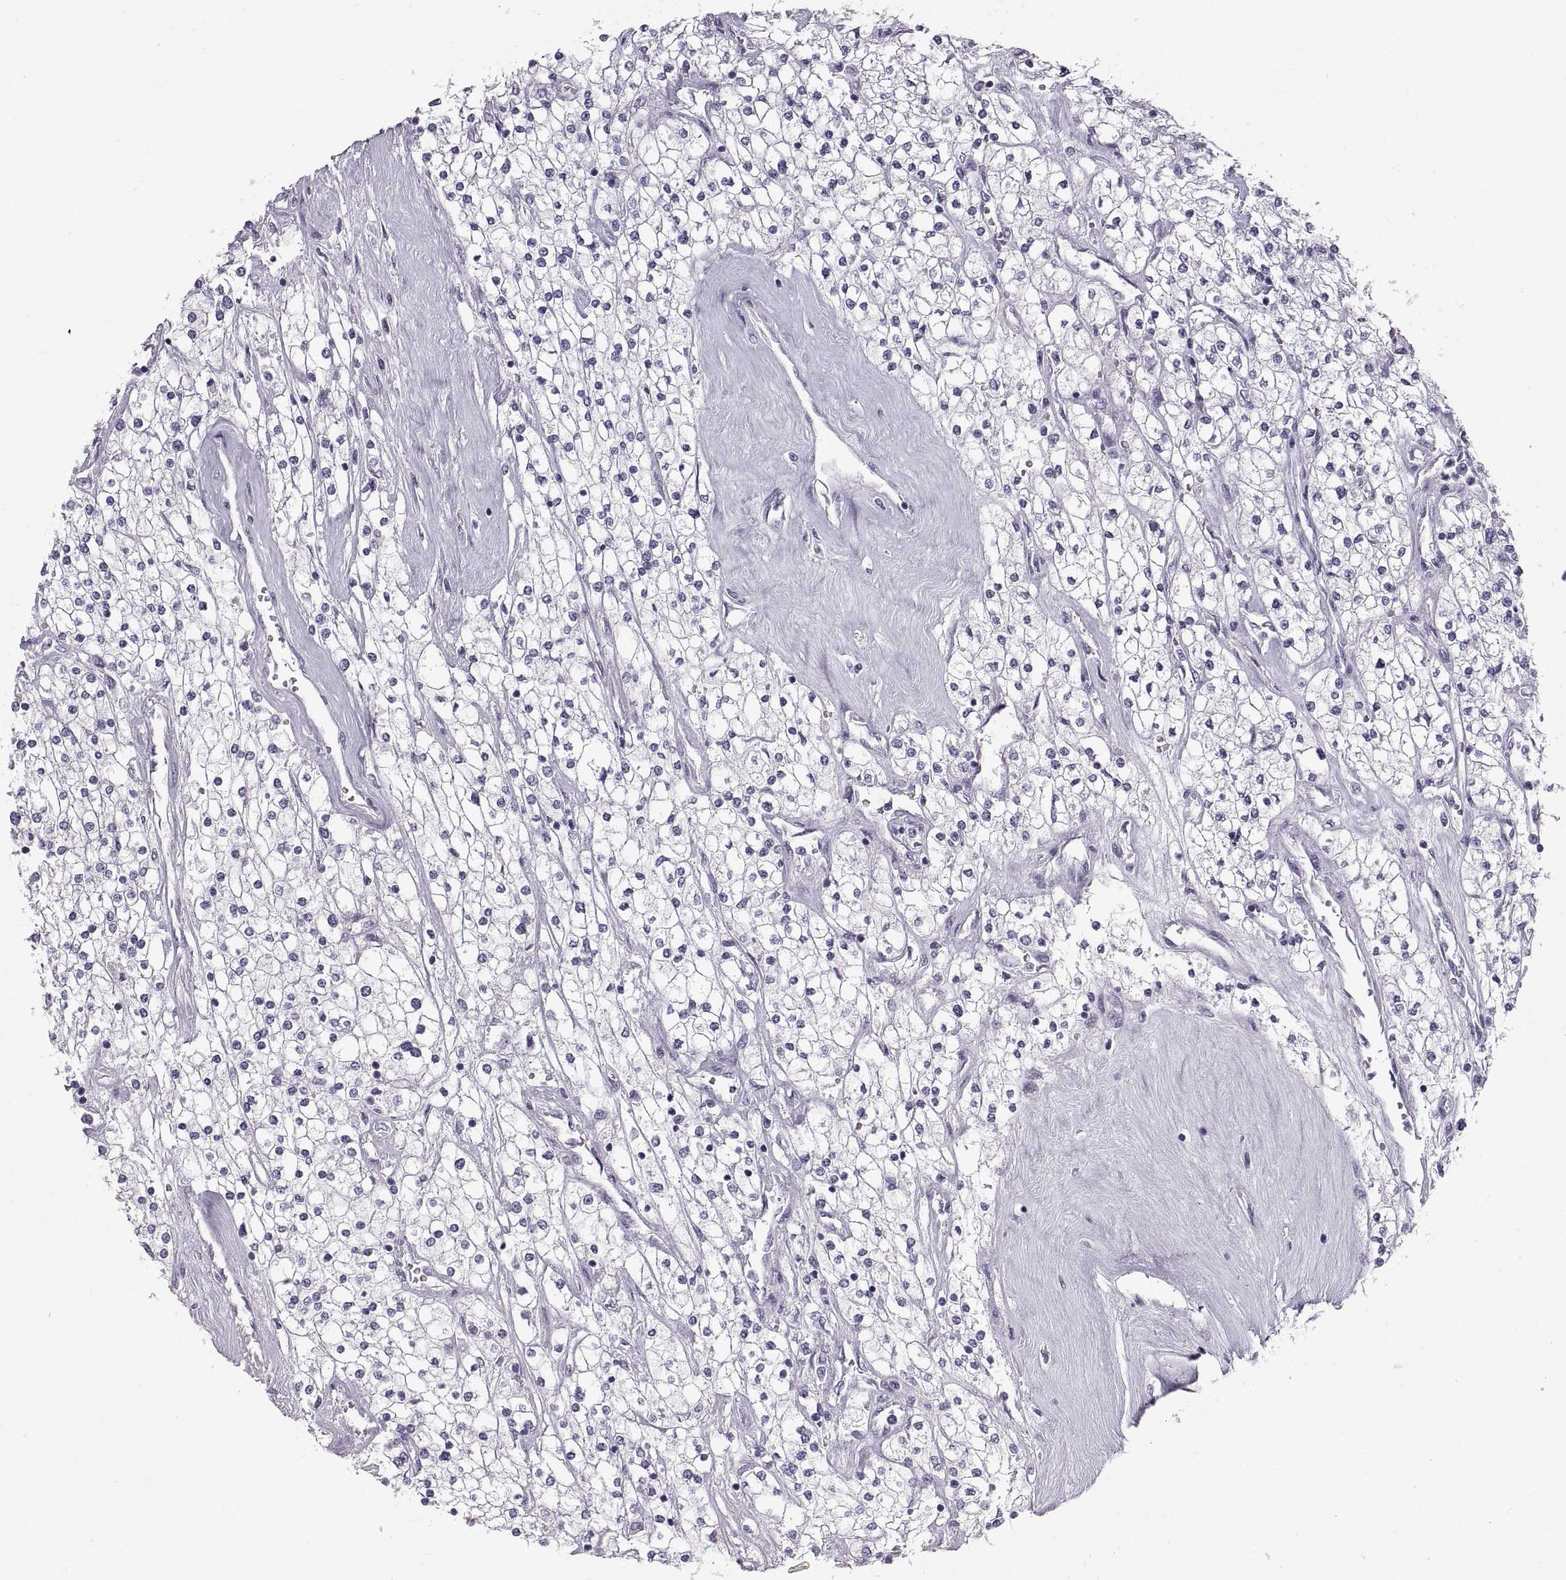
{"staining": {"intensity": "negative", "quantity": "none", "location": "none"}, "tissue": "renal cancer", "cell_type": "Tumor cells", "image_type": "cancer", "snomed": [{"axis": "morphology", "description": "Adenocarcinoma, NOS"}, {"axis": "topography", "description": "Kidney"}], "caption": "The photomicrograph reveals no staining of tumor cells in renal adenocarcinoma. Nuclei are stained in blue.", "gene": "WFDC8", "patient": {"sex": "male", "age": 80}}